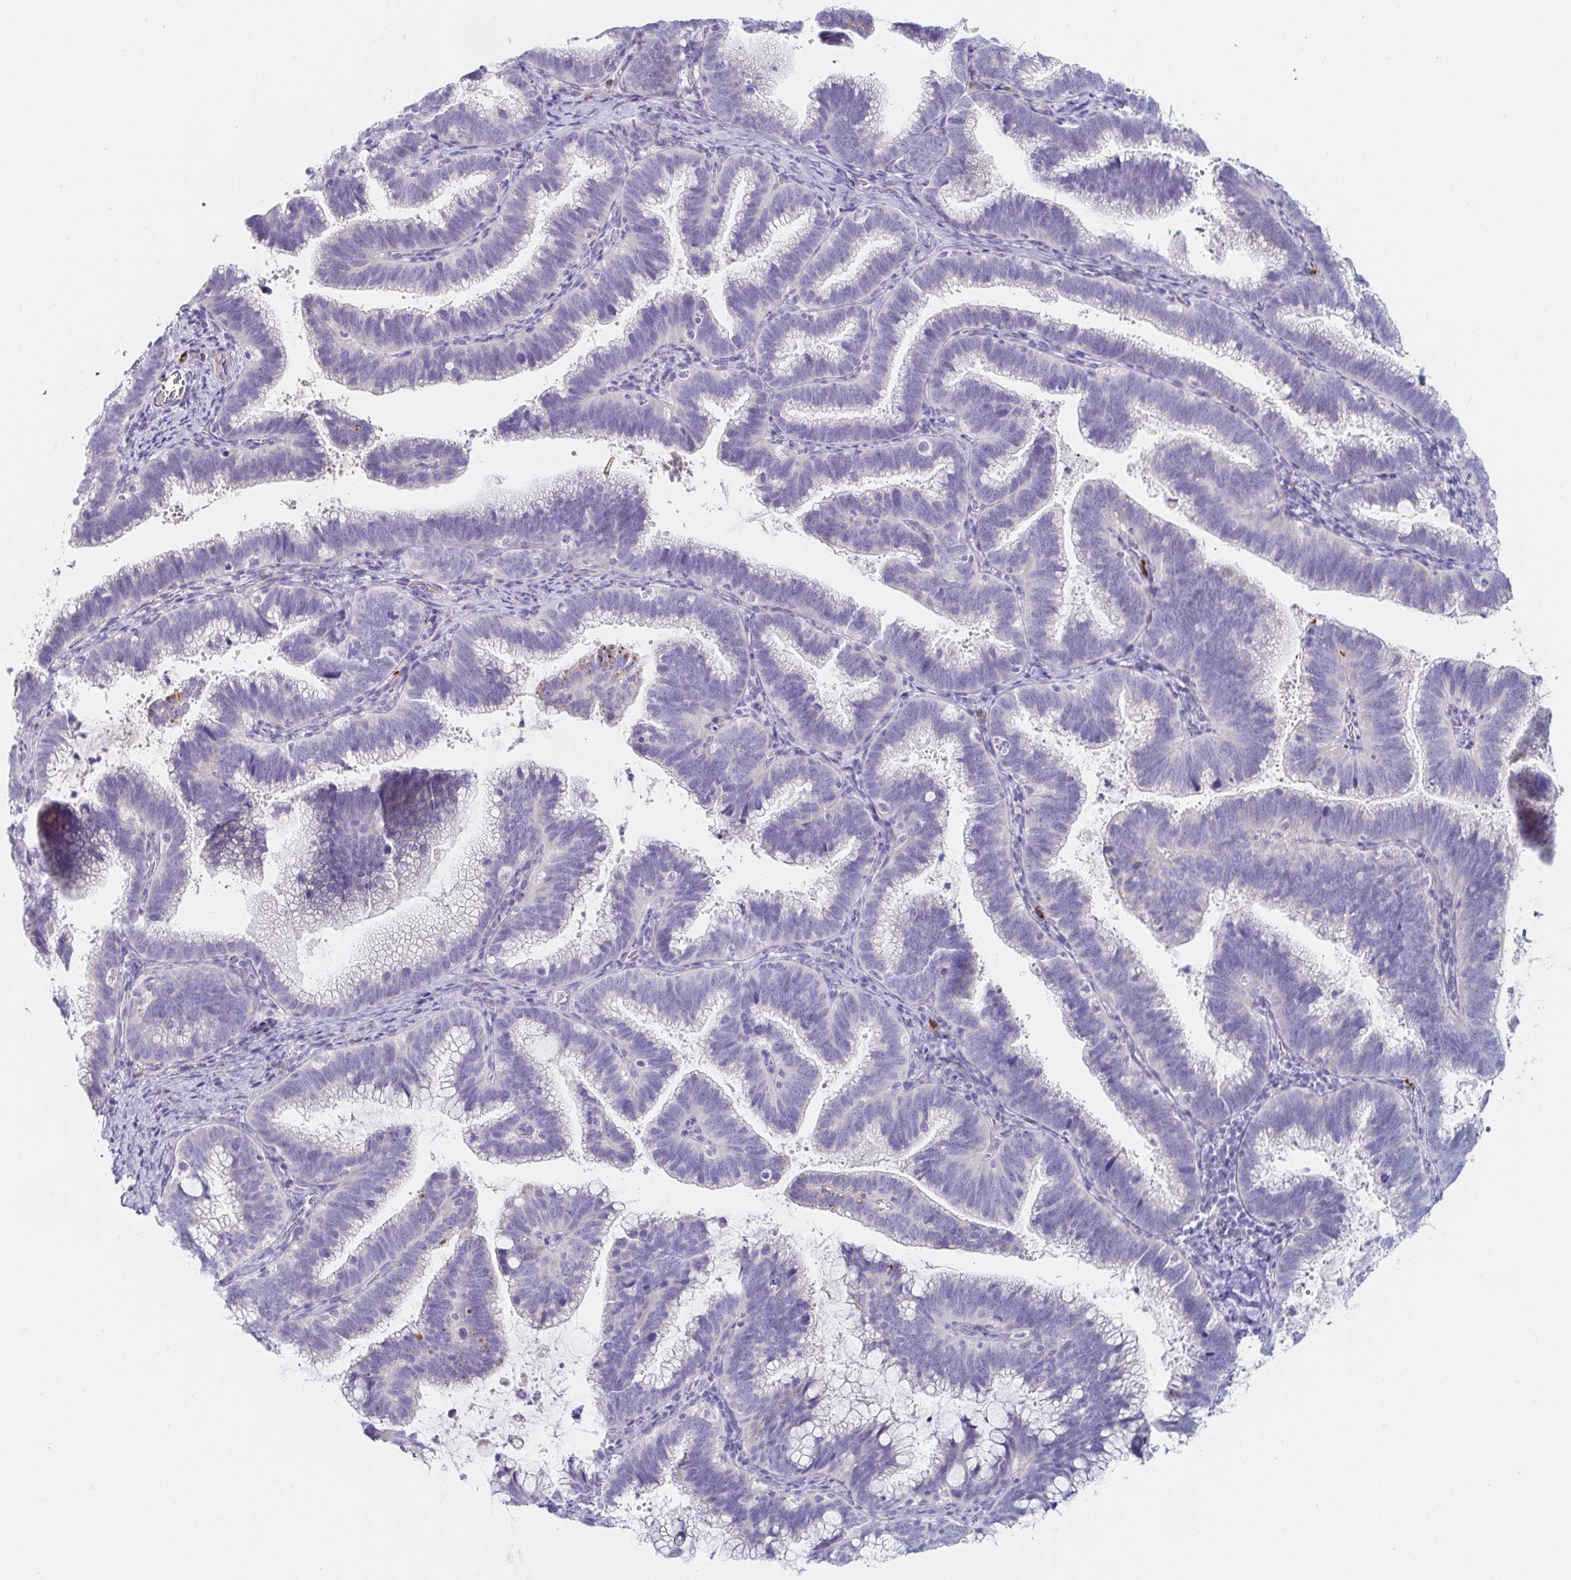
{"staining": {"intensity": "negative", "quantity": "none", "location": "none"}, "tissue": "cervical cancer", "cell_type": "Tumor cells", "image_type": "cancer", "snomed": [{"axis": "morphology", "description": "Adenocarcinoma, NOS"}, {"axis": "topography", "description": "Cervix"}], "caption": "Immunohistochemistry histopathology image of human adenocarcinoma (cervical) stained for a protein (brown), which shows no expression in tumor cells.", "gene": "C4orf17", "patient": {"sex": "female", "age": 61}}